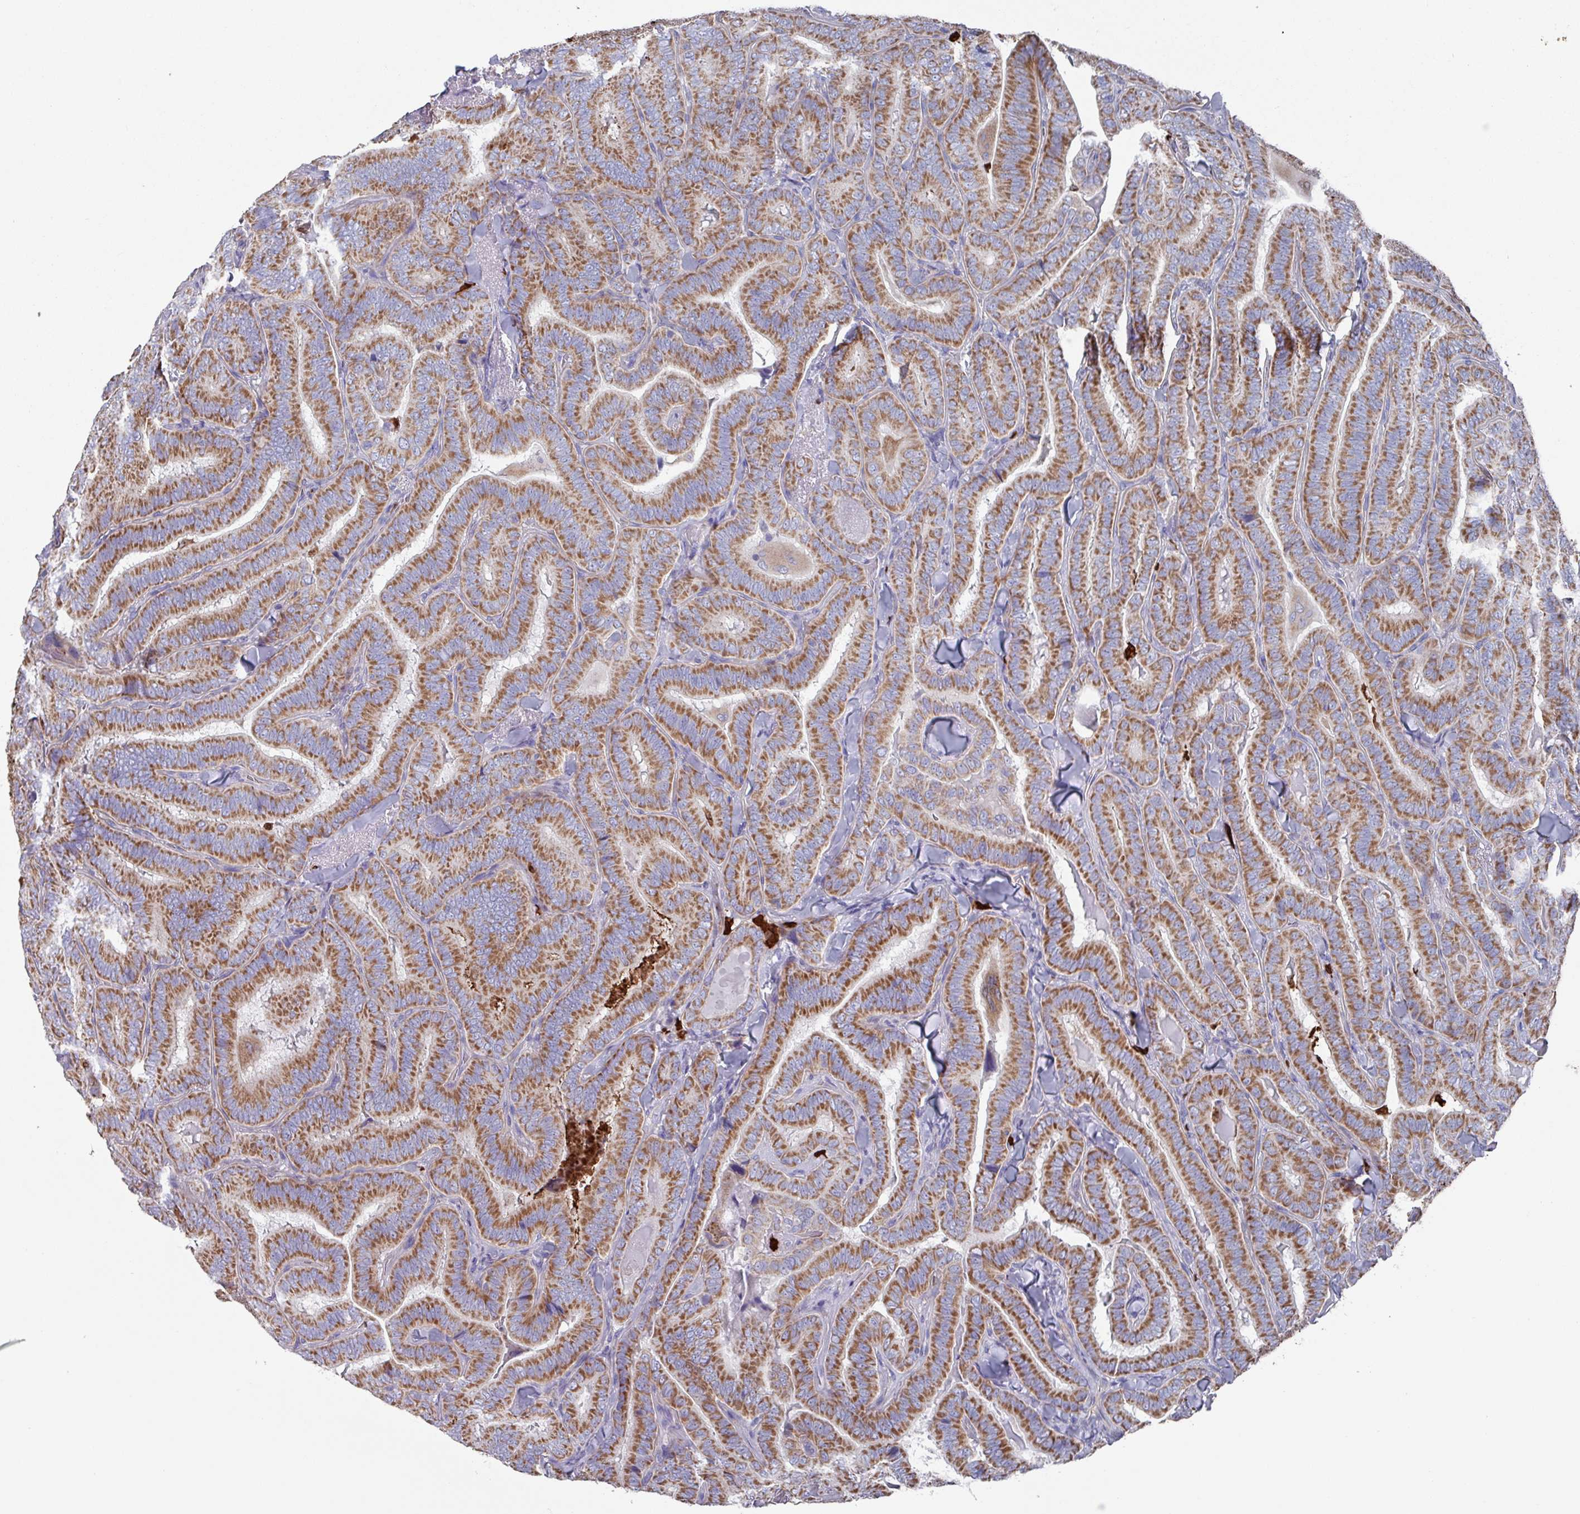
{"staining": {"intensity": "moderate", "quantity": ">75%", "location": "cytoplasmic/membranous"}, "tissue": "thyroid cancer", "cell_type": "Tumor cells", "image_type": "cancer", "snomed": [{"axis": "morphology", "description": "Papillary adenocarcinoma, NOS"}, {"axis": "topography", "description": "Thyroid gland"}], "caption": "Thyroid cancer stained with a brown dye demonstrates moderate cytoplasmic/membranous positive positivity in about >75% of tumor cells.", "gene": "UQCC2", "patient": {"sex": "male", "age": 61}}